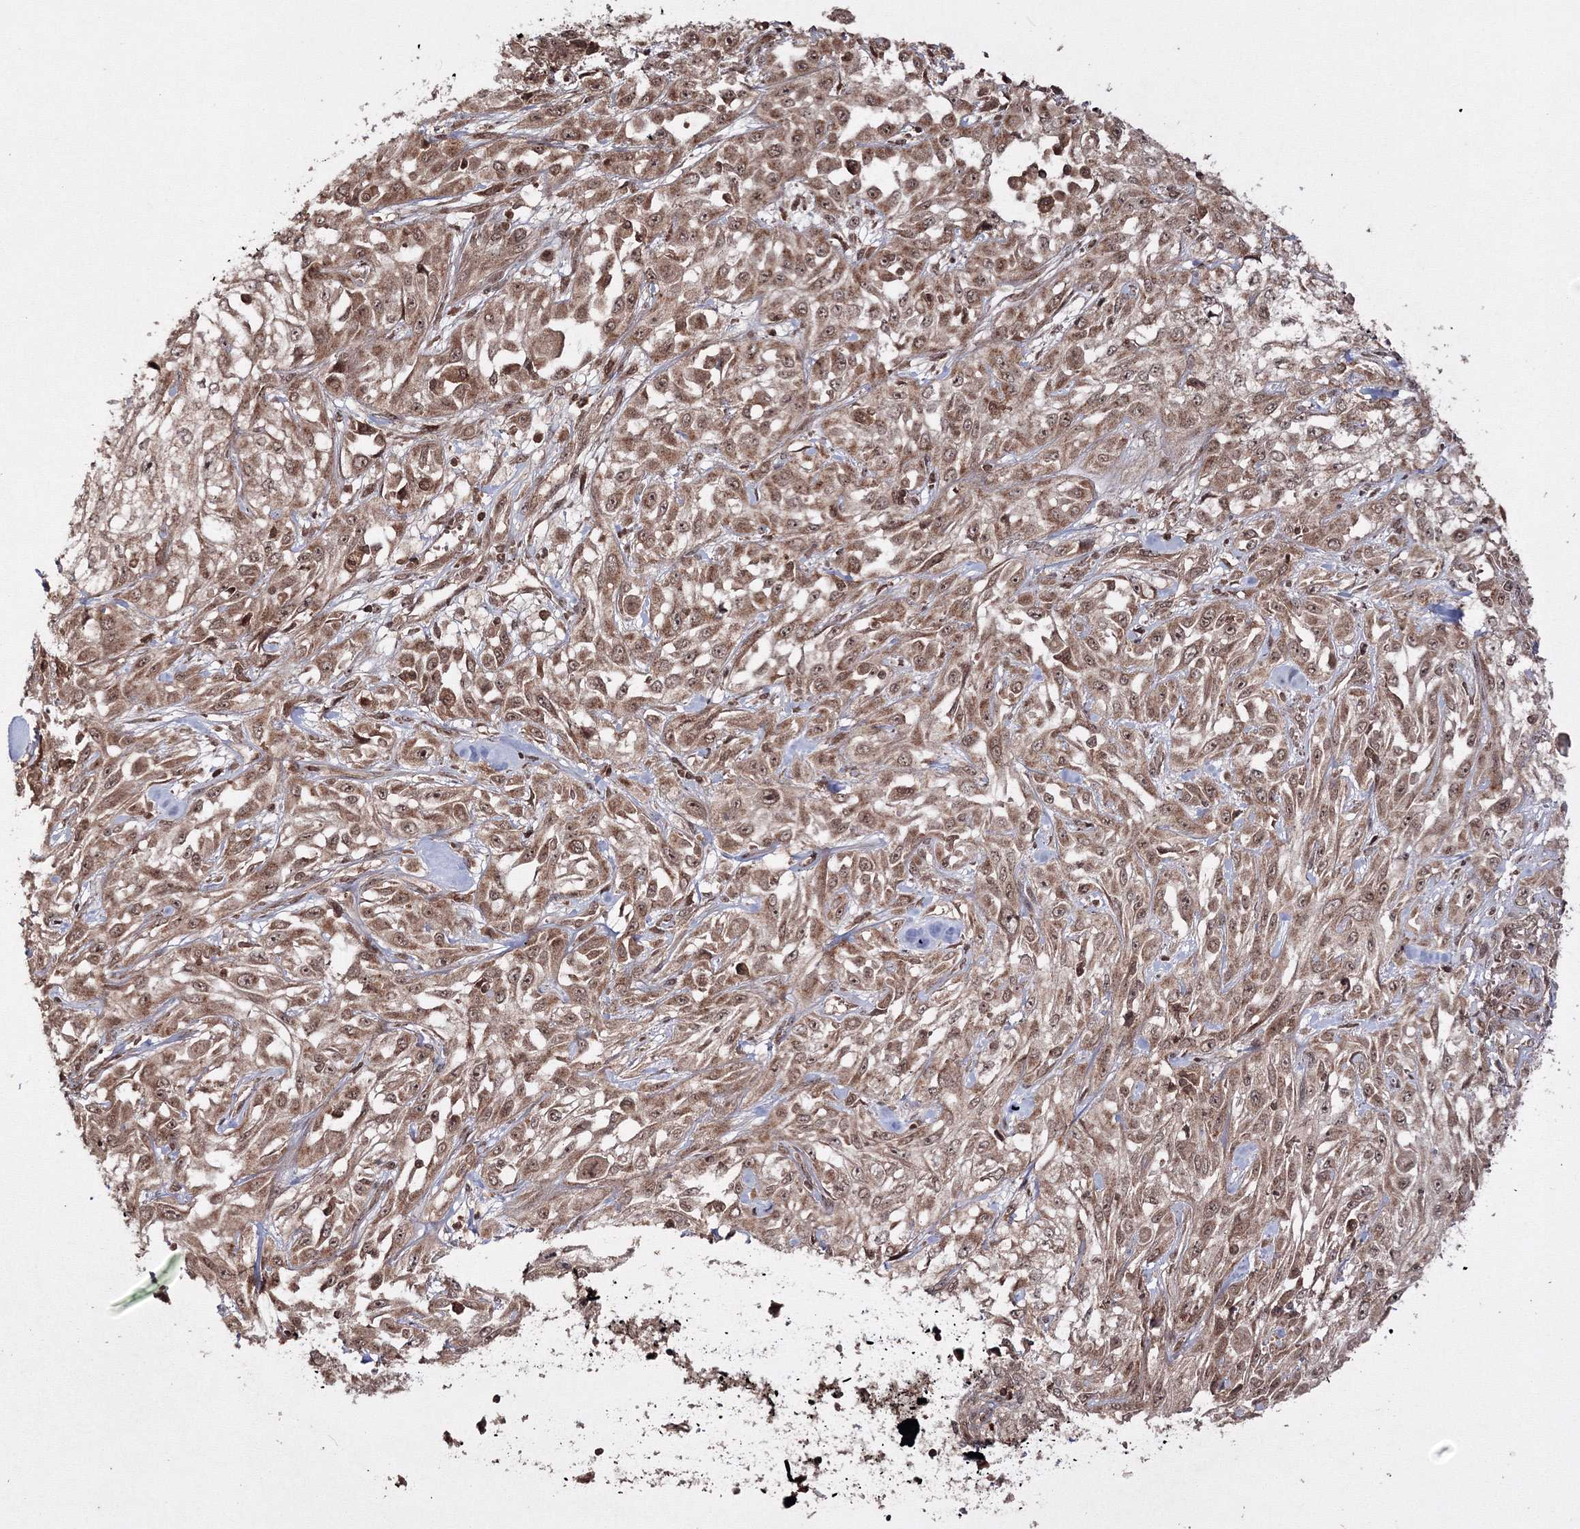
{"staining": {"intensity": "moderate", "quantity": ">75%", "location": "cytoplasmic/membranous,nuclear"}, "tissue": "skin cancer", "cell_type": "Tumor cells", "image_type": "cancer", "snomed": [{"axis": "morphology", "description": "Squamous cell carcinoma, NOS"}, {"axis": "morphology", "description": "Squamous cell carcinoma, metastatic, NOS"}, {"axis": "topography", "description": "Skin"}, {"axis": "topography", "description": "Lymph node"}], "caption": "Immunohistochemical staining of human skin cancer (squamous cell carcinoma) shows medium levels of moderate cytoplasmic/membranous and nuclear protein positivity in about >75% of tumor cells.", "gene": "PEX13", "patient": {"sex": "male", "age": 75}}